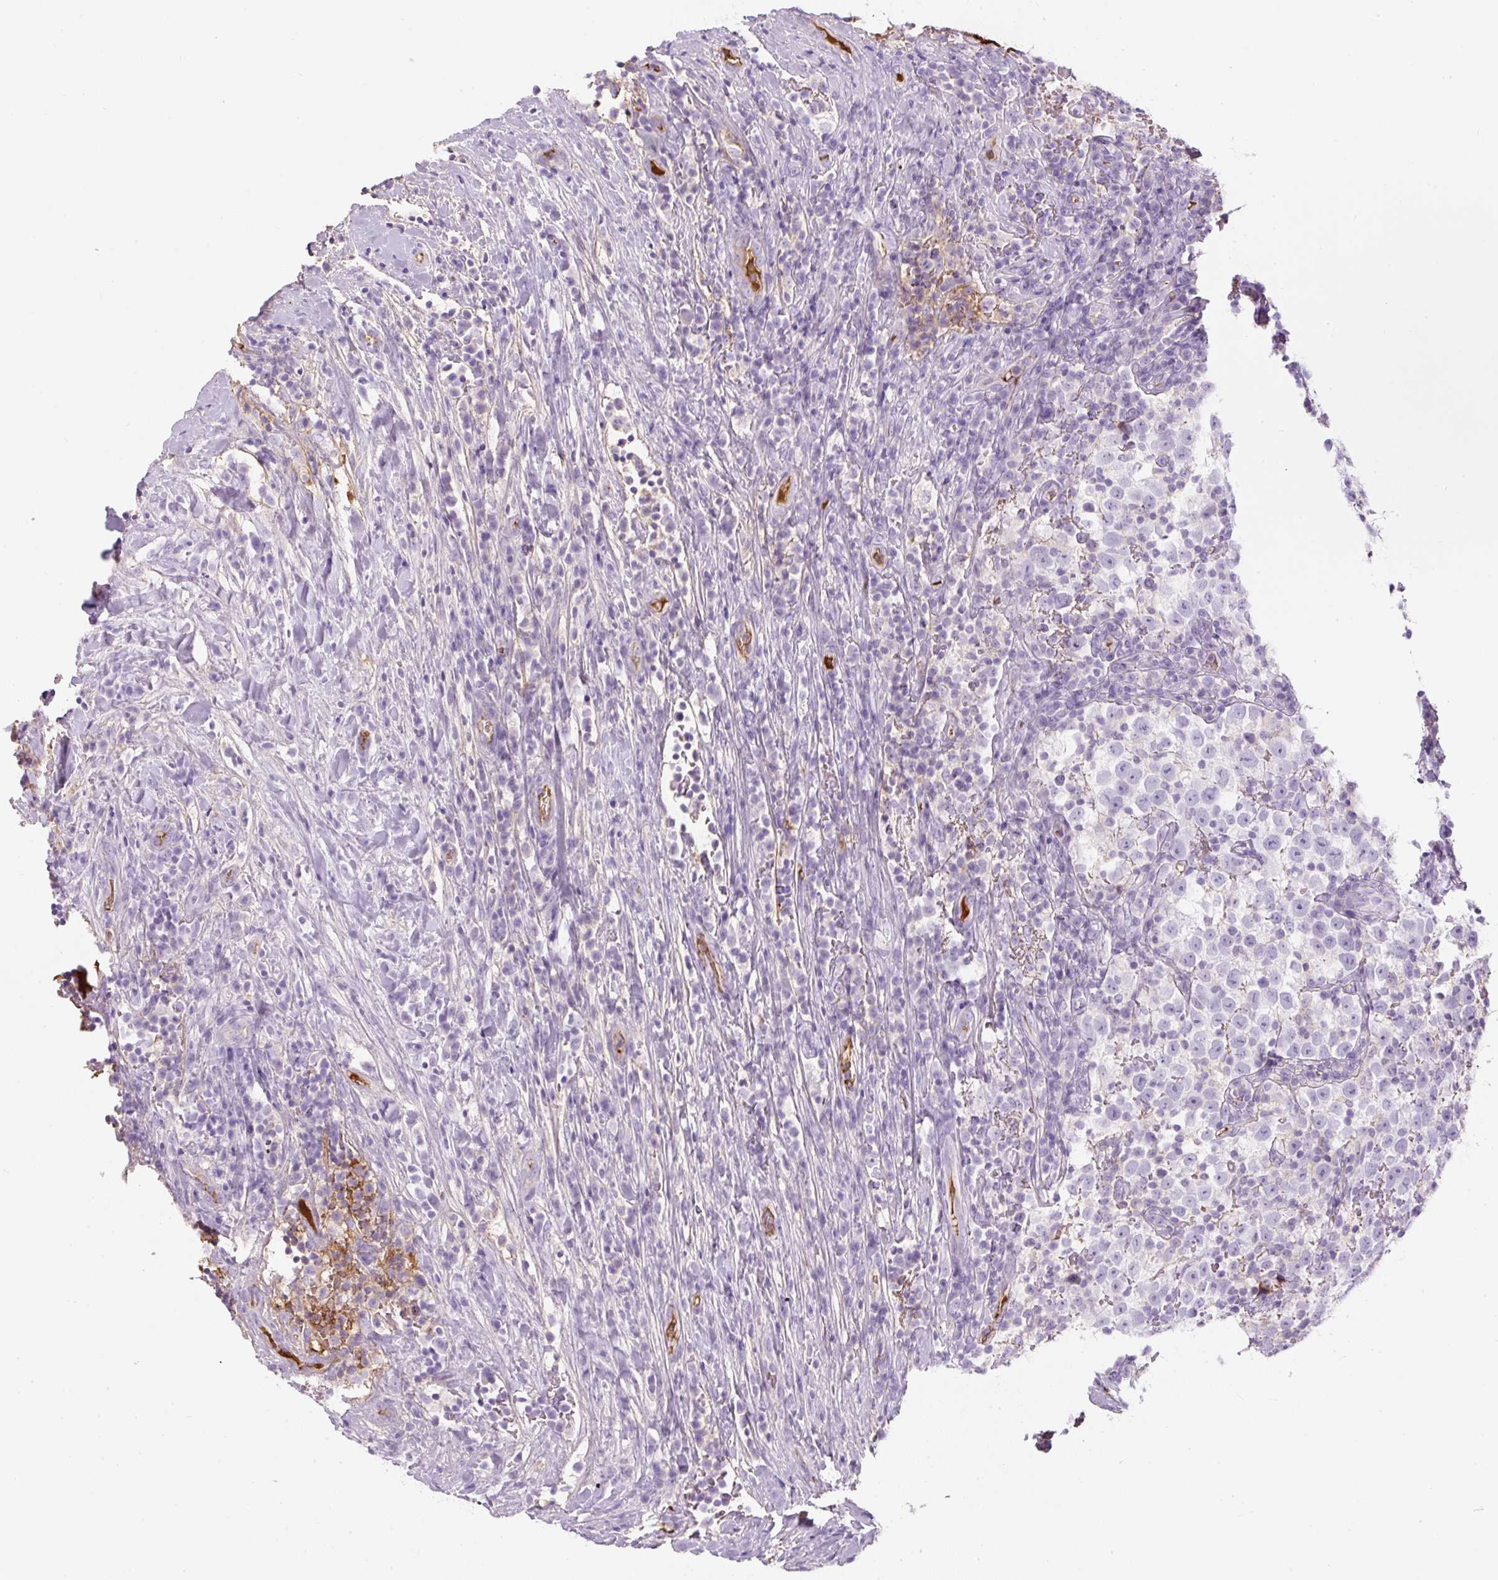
{"staining": {"intensity": "negative", "quantity": "none", "location": "none"}, "tissue": "testis cancer", "cell_type": "Tumor cells", "image_type": "cancer", "snomed": [{"axis": "morphology", "description": "Normal tissue, NOS"}, {"axis": "morphology", "description": "Seminoma, NOS"}, {"axis": "topography", "description": "Testis"}], "caption": "This is an immunohistochemistry (IHC) image of seminoma (testis). There is no staining in tumor cells.", "gene": "APOA1", "patient": {"sex": "male", "age": 43}}